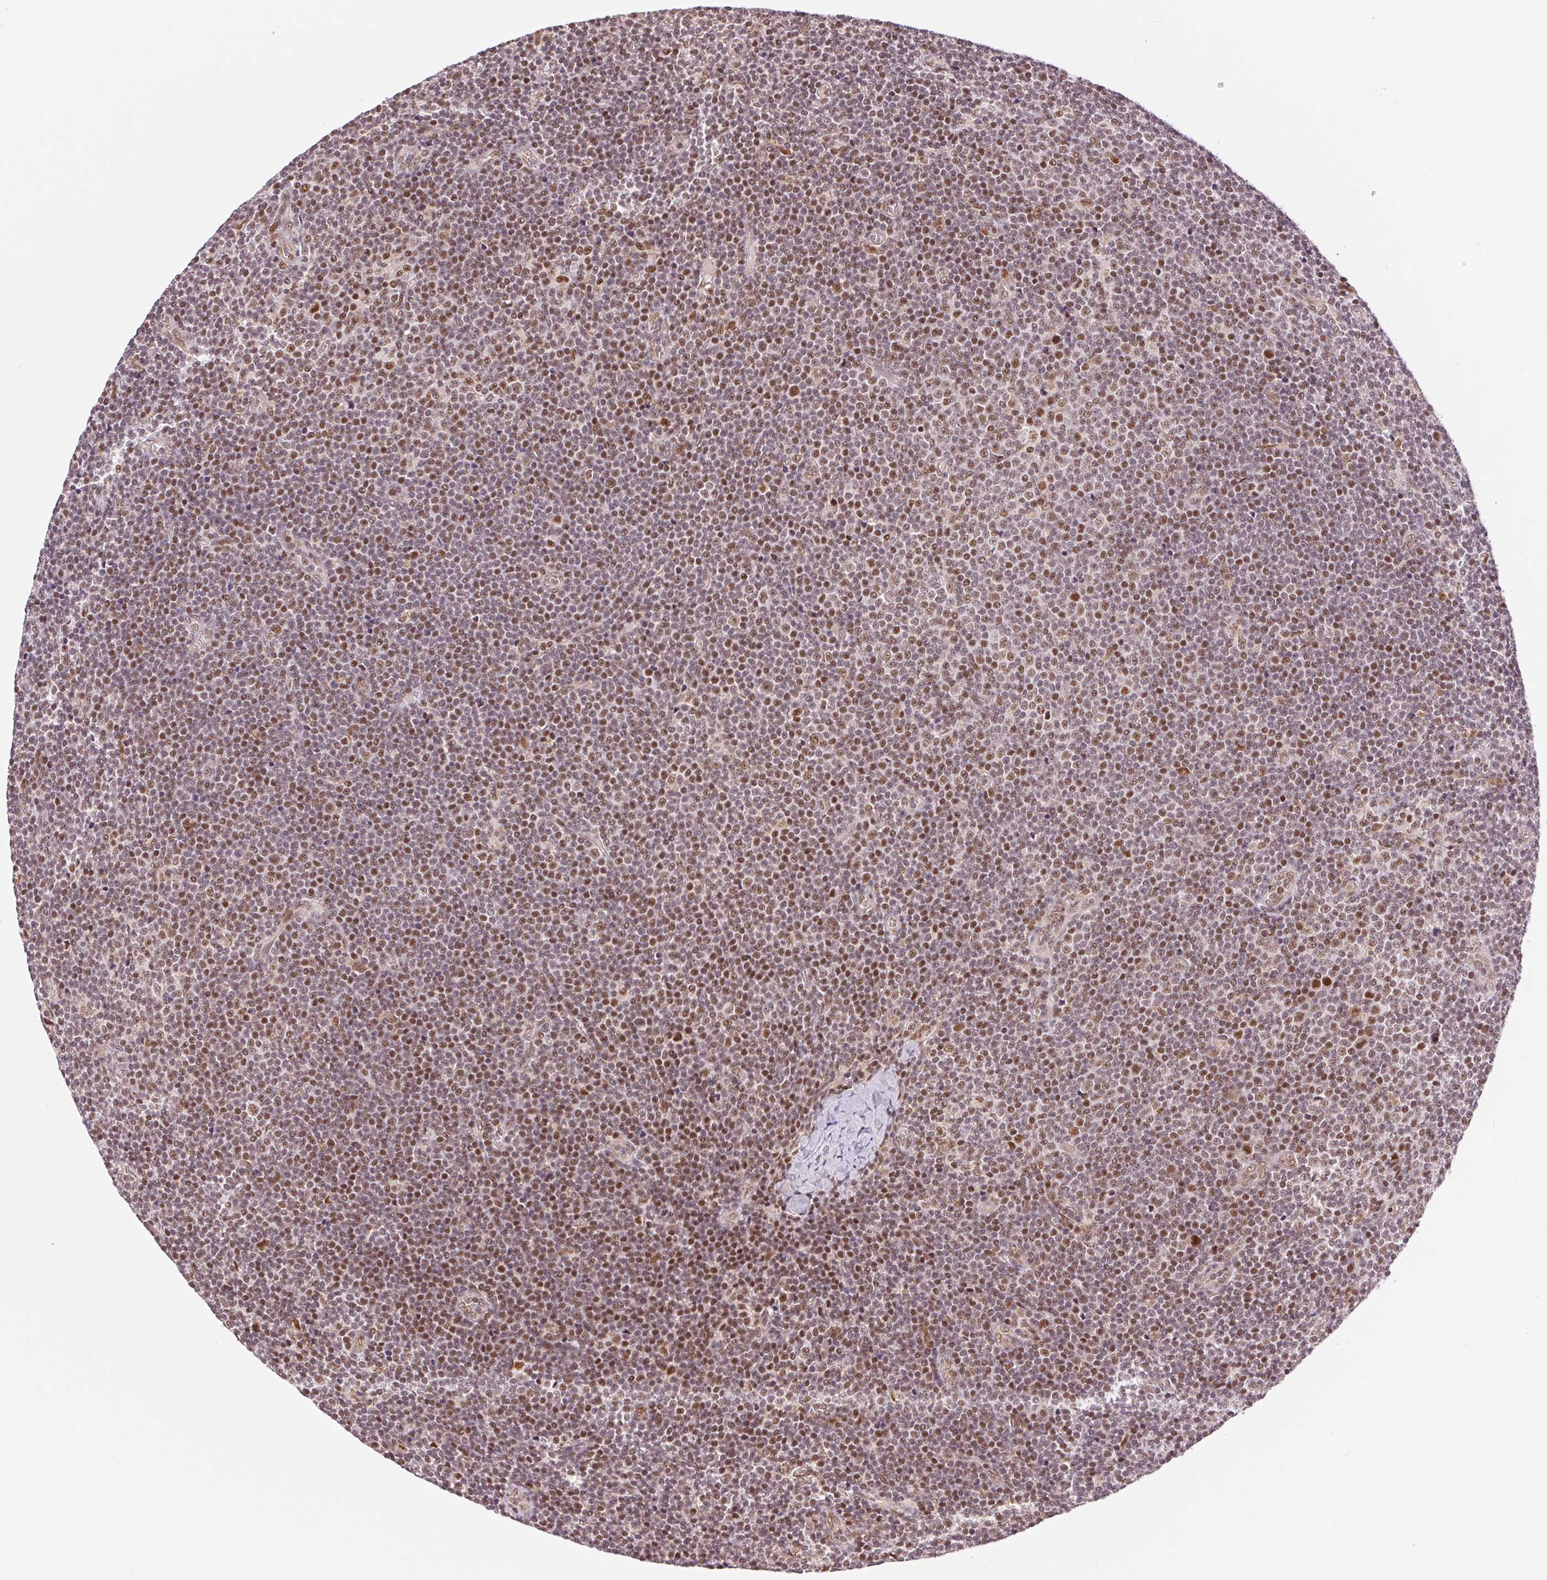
{"staining": {"intensity": "moderate", "quantity": "25%-75%", "location": "nuclear"}, "tissue": "lymphoma", "cell_type": "Tumor cells", "image_type": "cancer", "snomed": [{"axis": "morphology", "description": "Malignant lymphoma, non-Hodgkin's type, Low grade"}, {"axis": "topography", "description": "Lymph node"}], "caption": "This is a histology image of IHC staining of lymphoma, which shows moderate positivity in the nuclear of tumor cells.", "gene": "INTS8", "patient": {"sex": "male", "age": 48}}